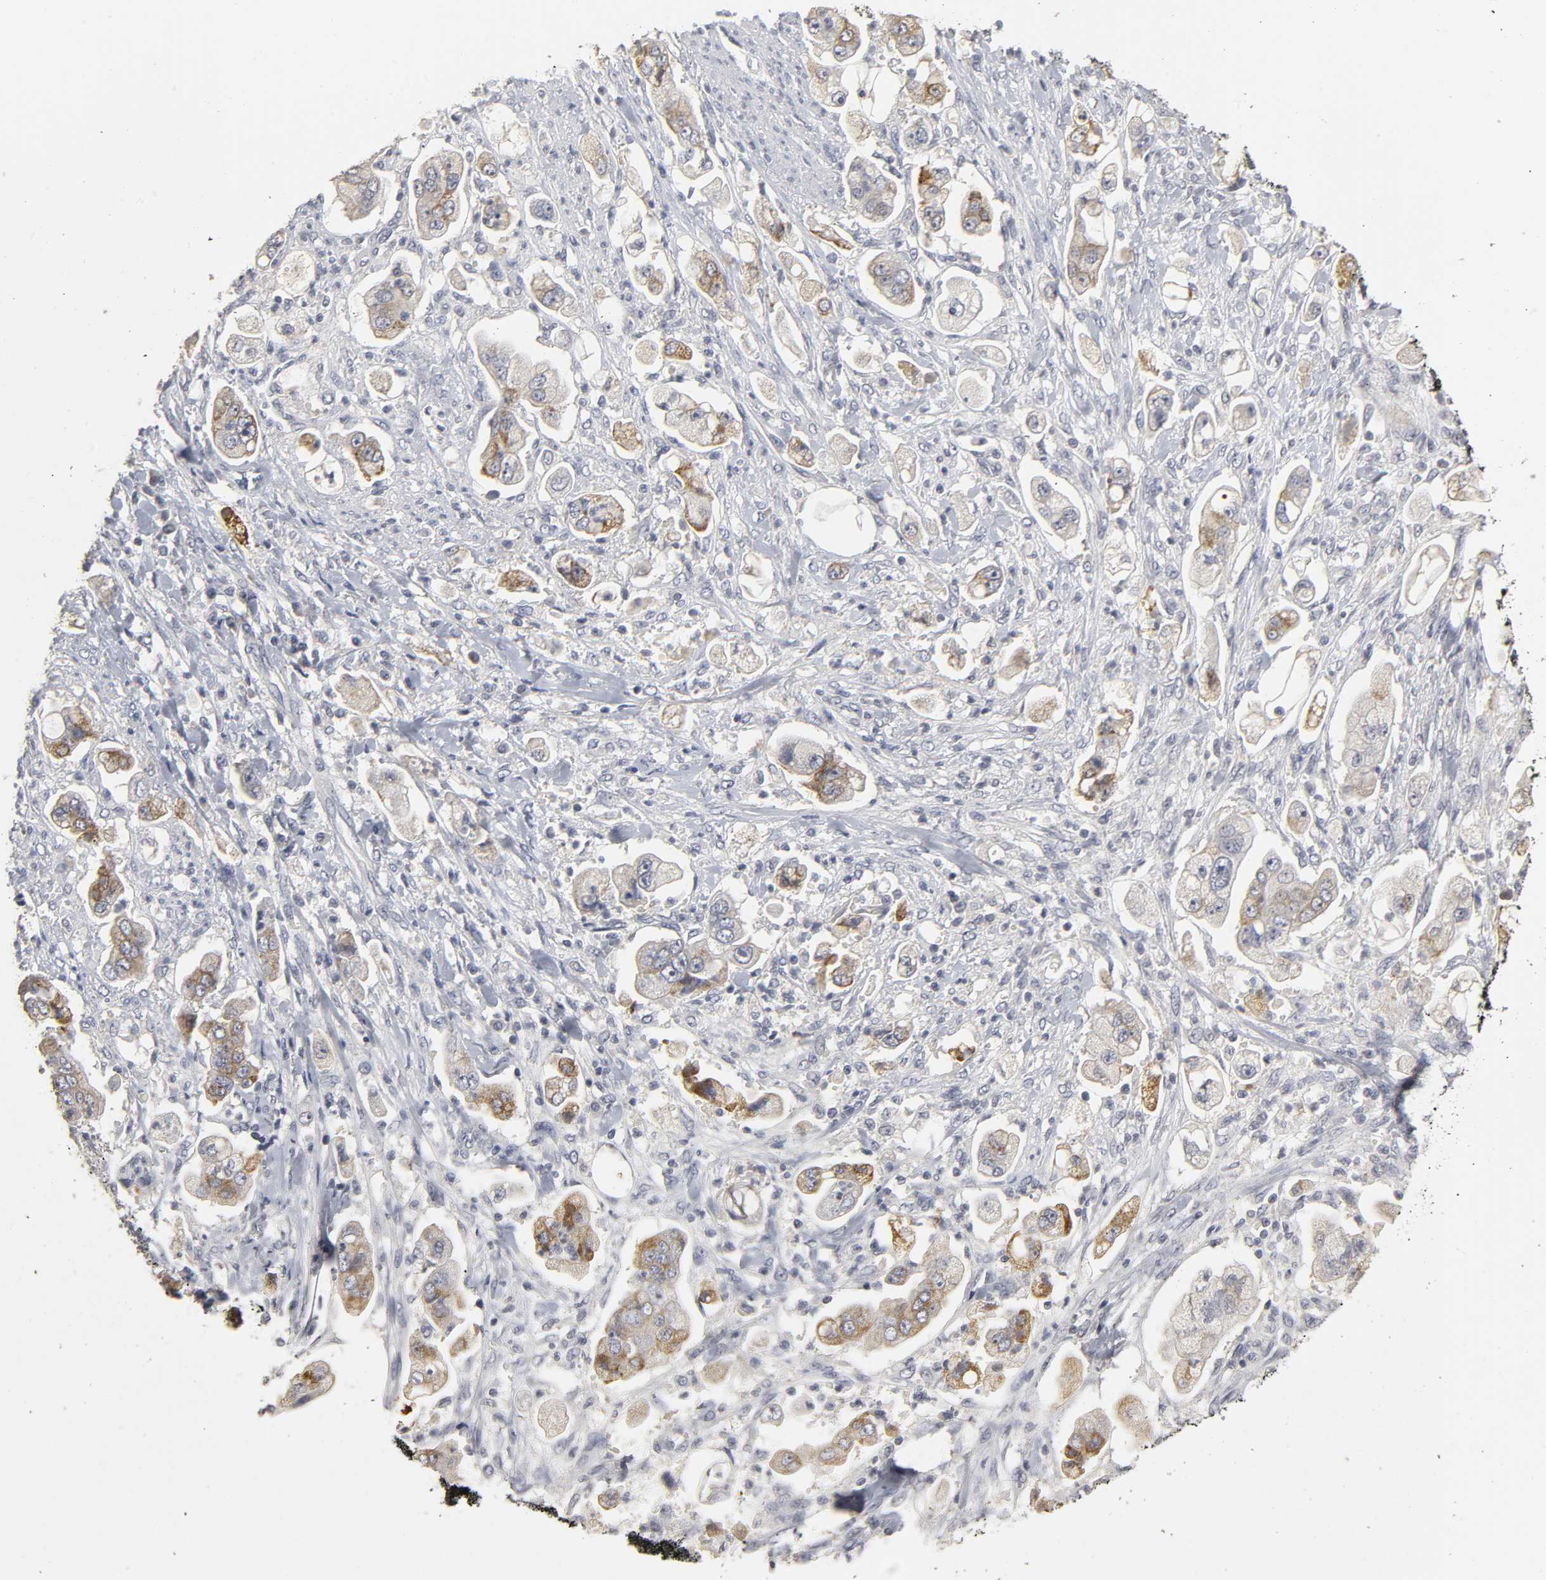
{"staining": {"intensity": "moderate", "quantity": ">75%", "location": "cytoplasmic/membranous"}, "tissue": "stomach cancer", "cell_type": "Tumor cells", "image_type": "cancer", "snomed": [{"axis": "morphology", "description": "Adenocarcinoma, NOS"}, {"axis": "topography", "description": "Stomach"}], "caption": "A medium amount of moderate cytoplasmic/membranous positivity is present in about >75% of tumor cells in stomach cancer (adenocarcinoma) tissue. (DAB (3,3'-diaminobenzidine) = brown stain, brightfield microscopy at high magnification).", "gene": "TCAP", "patient": {"sex": "male", "age": 62}}